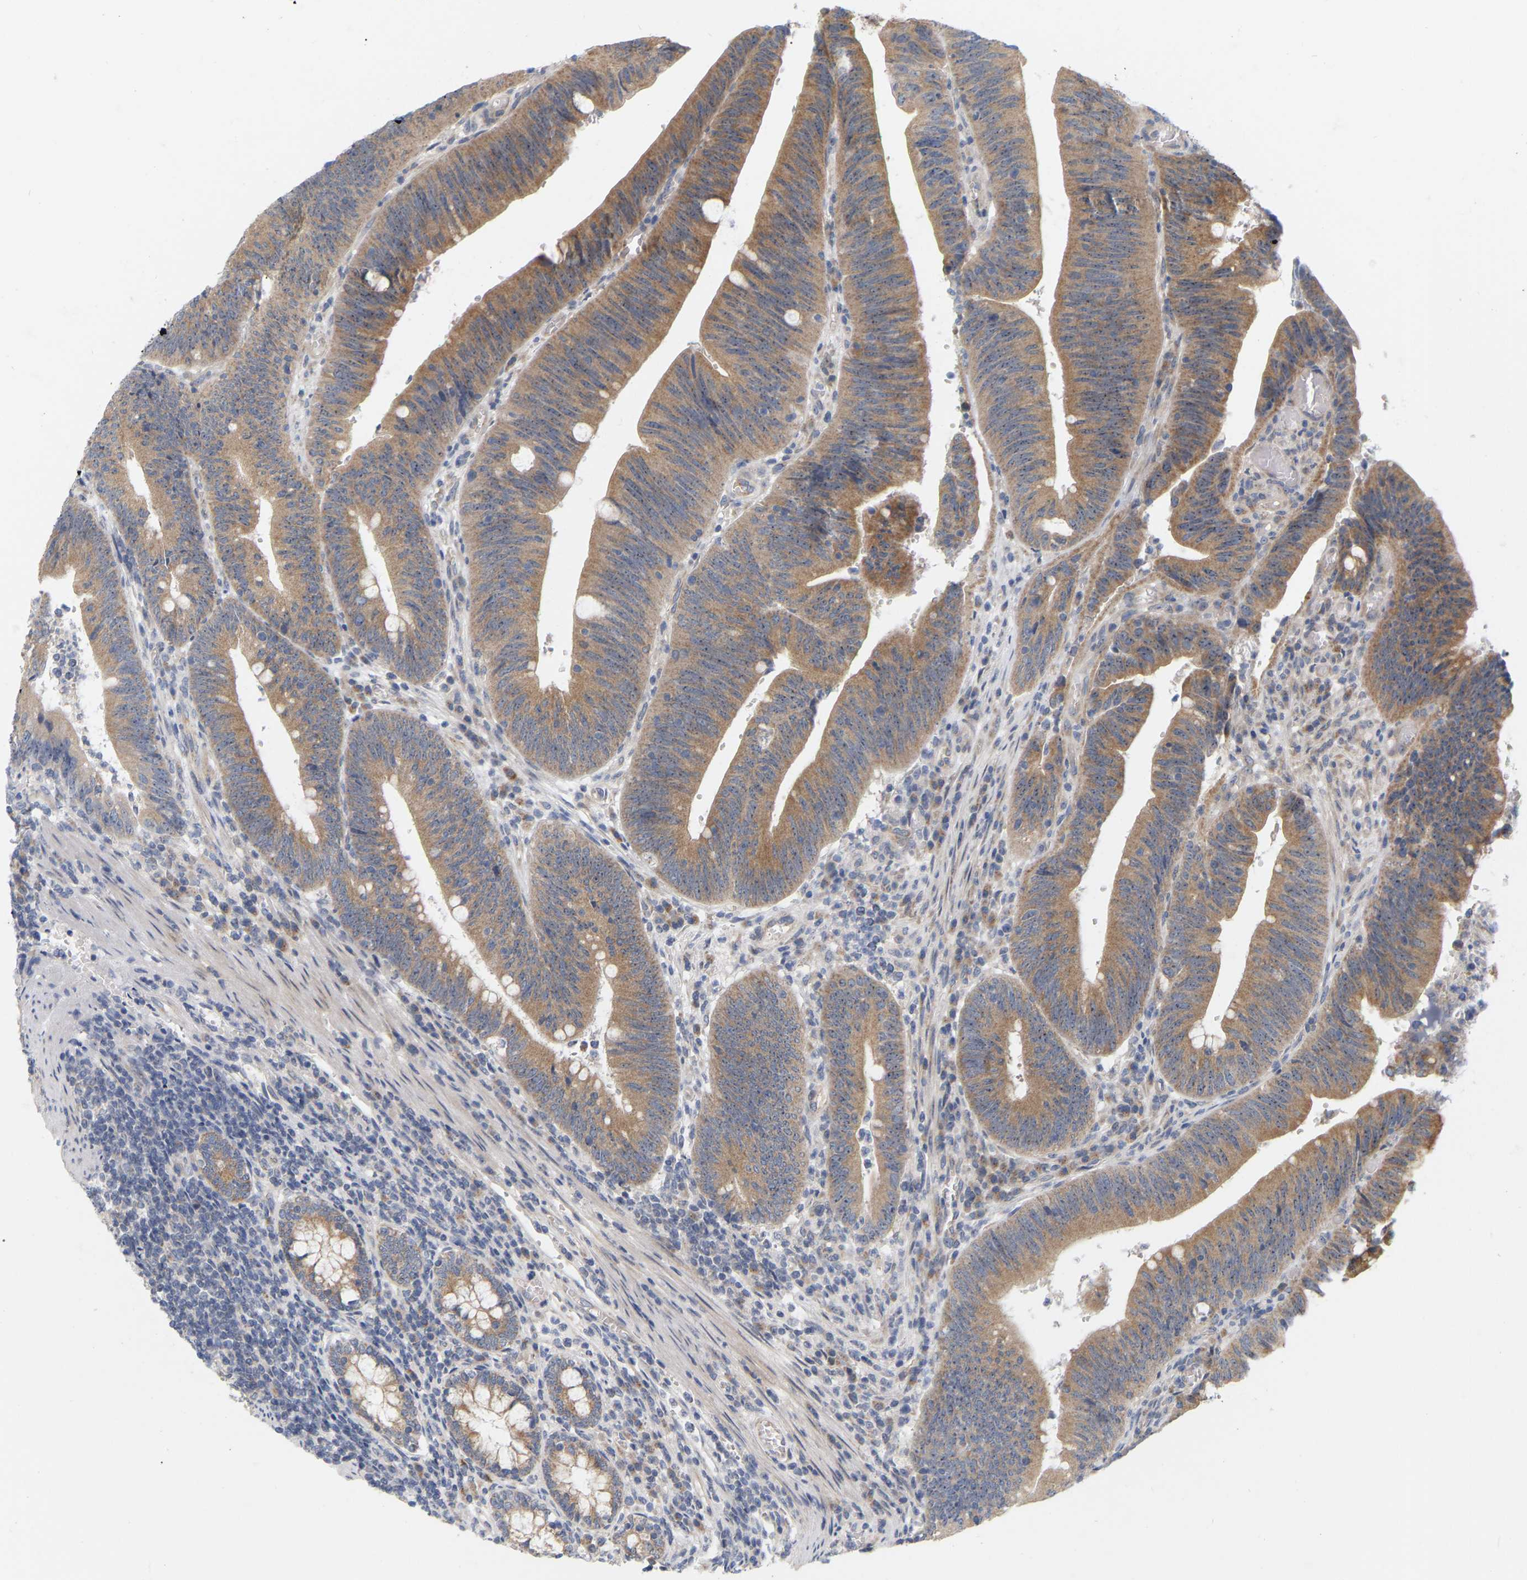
{"staining": {"intensity": "strong", "quantity": ">75%", "location": "cytoplasmic/membranous,nuclear"}, "tissue": "colorectal cancer", "cell_type": "Tumor cells", "image_type": "cancer", "snomed": [{"axis": "morphology", "description": "Normal tissue, NOS"}, {"axis": "morphology", "description": "Adenocarcinoma, NOS"}, {"axis": "topography", "description": "Rectum"}], "caption": "Tumor cells reveal high levels of strong cytoplasmic/membranous and nuclear positivity in about >75% of cells in human adenocarcinoma (colorectal).", "gene": "MINDY4", "patient": {"sex": "female", "age": 66}}